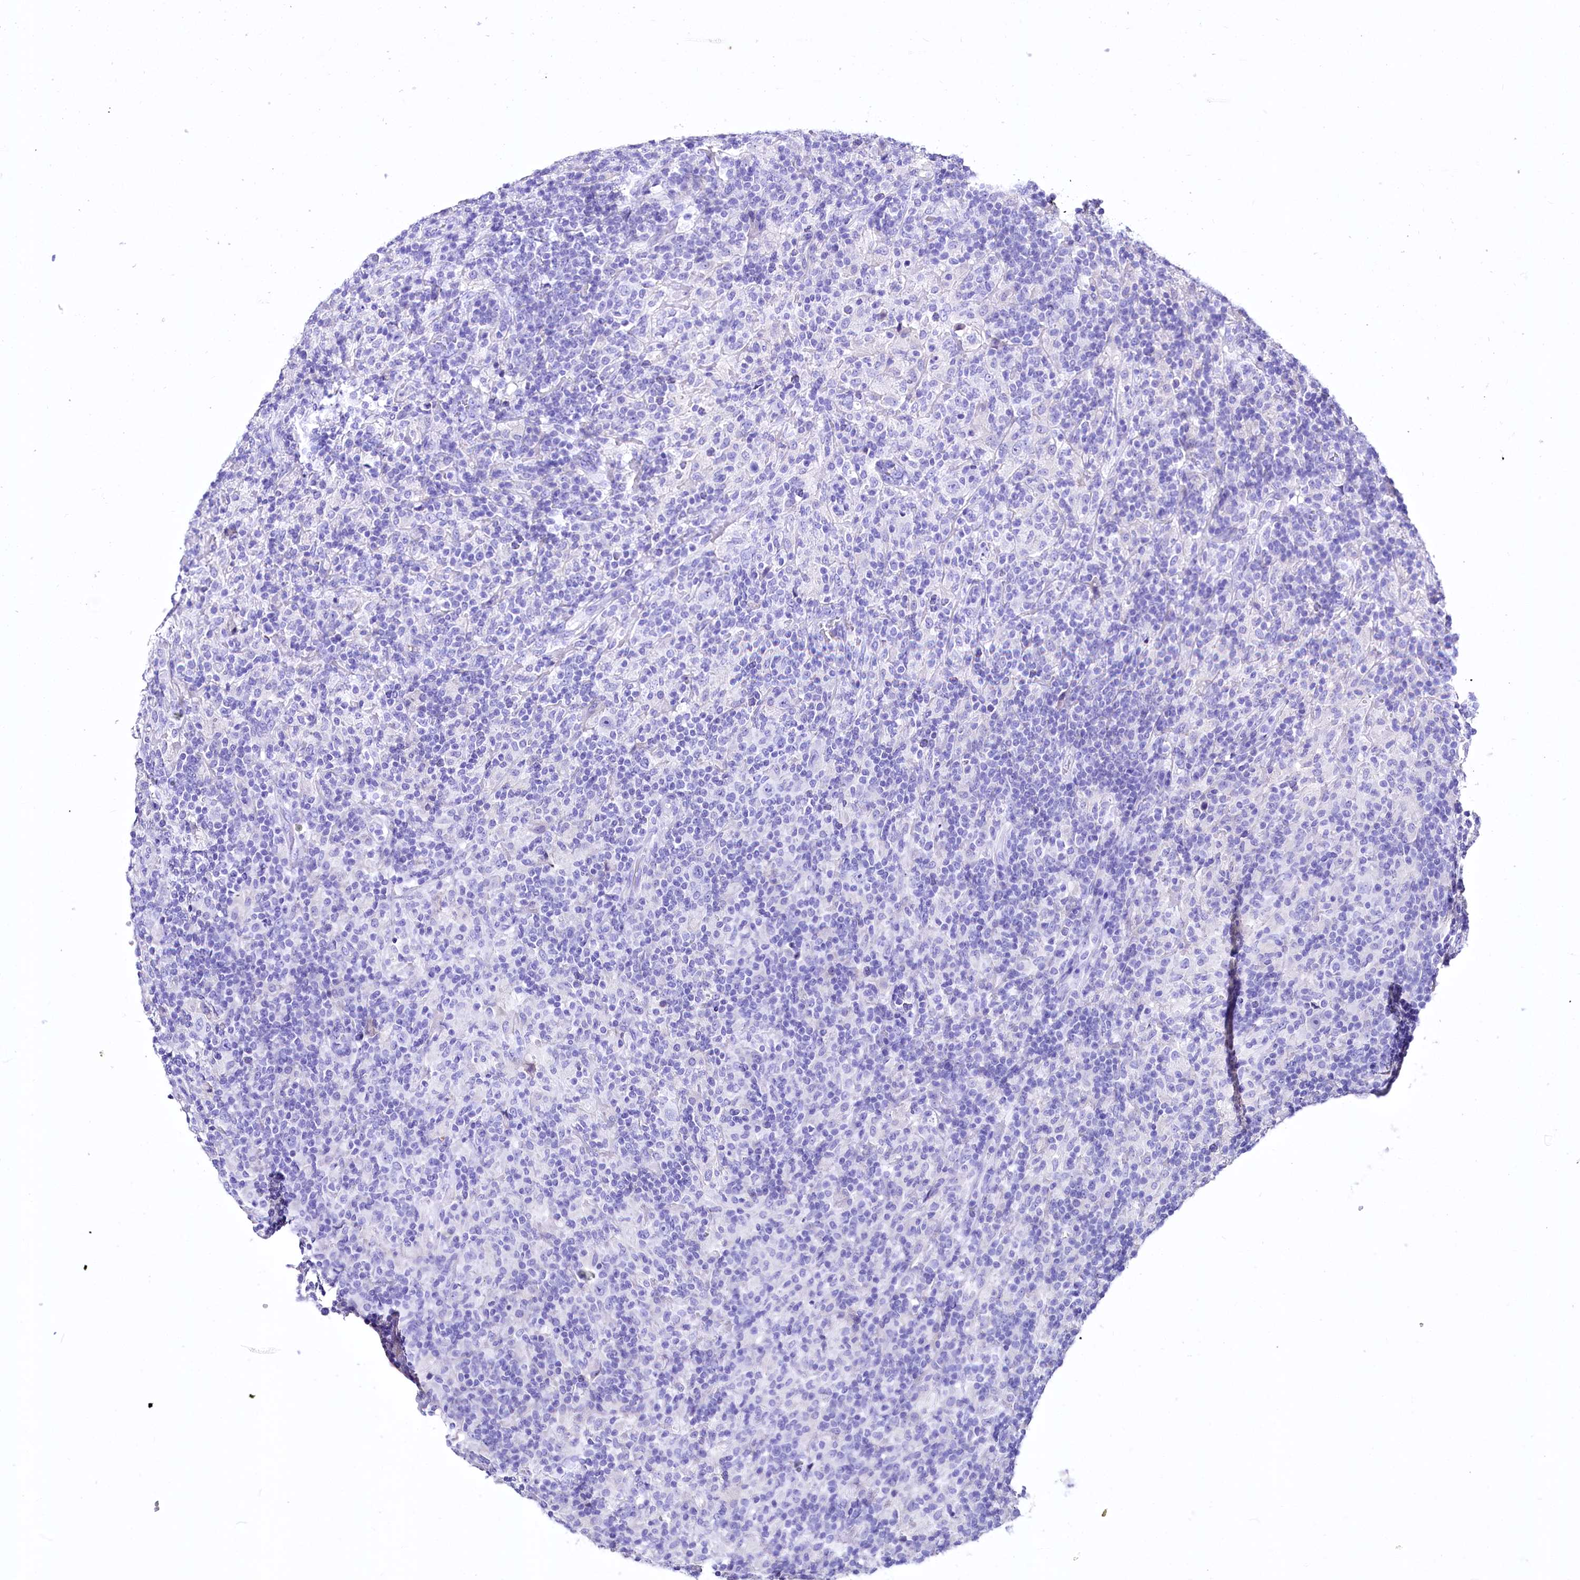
{"staining": {"intensity": "negative", "quantity": "none", "location": "none"}, "tissue": "lymphoma", "cell_type": "Tumor cells", "image_type": "cancer", "snomed": [{"axis": "morphology", "description": "Hodgkin's disease, NOS"}, {"axis": "topography", "description": "Lymph node"}], "caption": "Immunohistochemical staining of human lymphoma exhibits no significant positivity in tumor cells. The staining is performed using DAB brown chromogen with nuclei counter-stained in using hematoxylin.", "gene": "A2ML1", "patient": {"sex": "male", "age": 70}}